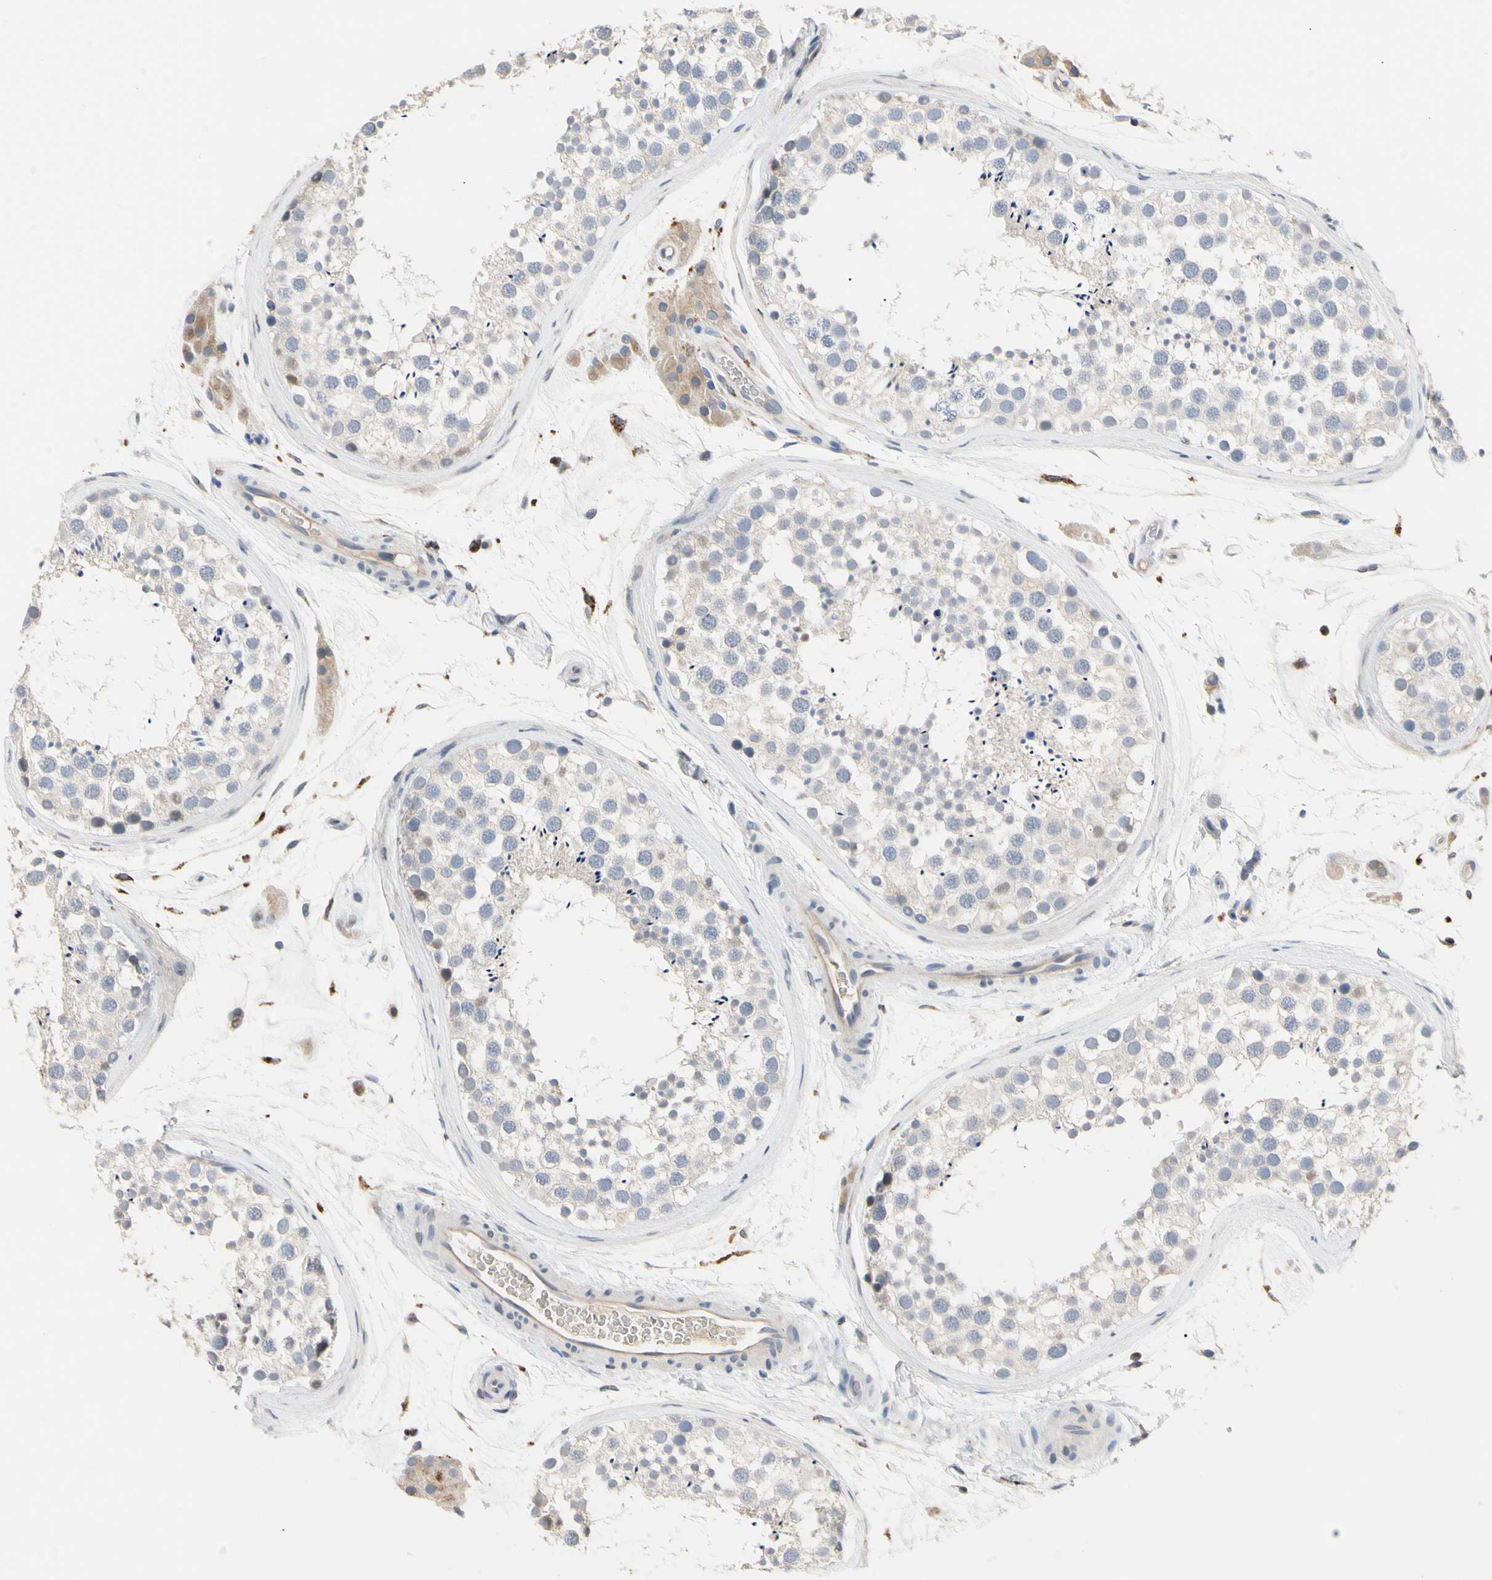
{"staining": {"intensity": "negative", "quantity": "none", "location": "none"}, "tissue": "testis", "cell_type": "Cells in seminiferous ducts", "image_type": "normal", "snomed": [{"axis": "morphology", "description": "Normal tissue, NOS"}, {"axis": "topography", "description": "Testis"}], "caption": "Cells in seminiferous ducts show no significant protein positivity in unremarkable testis. (DAB immunohistochemistry (IHC) visualized using brightfield microscopy, high magnification).", "gene": "ADA2", "patient": {"sex": "male", "age": 46}}